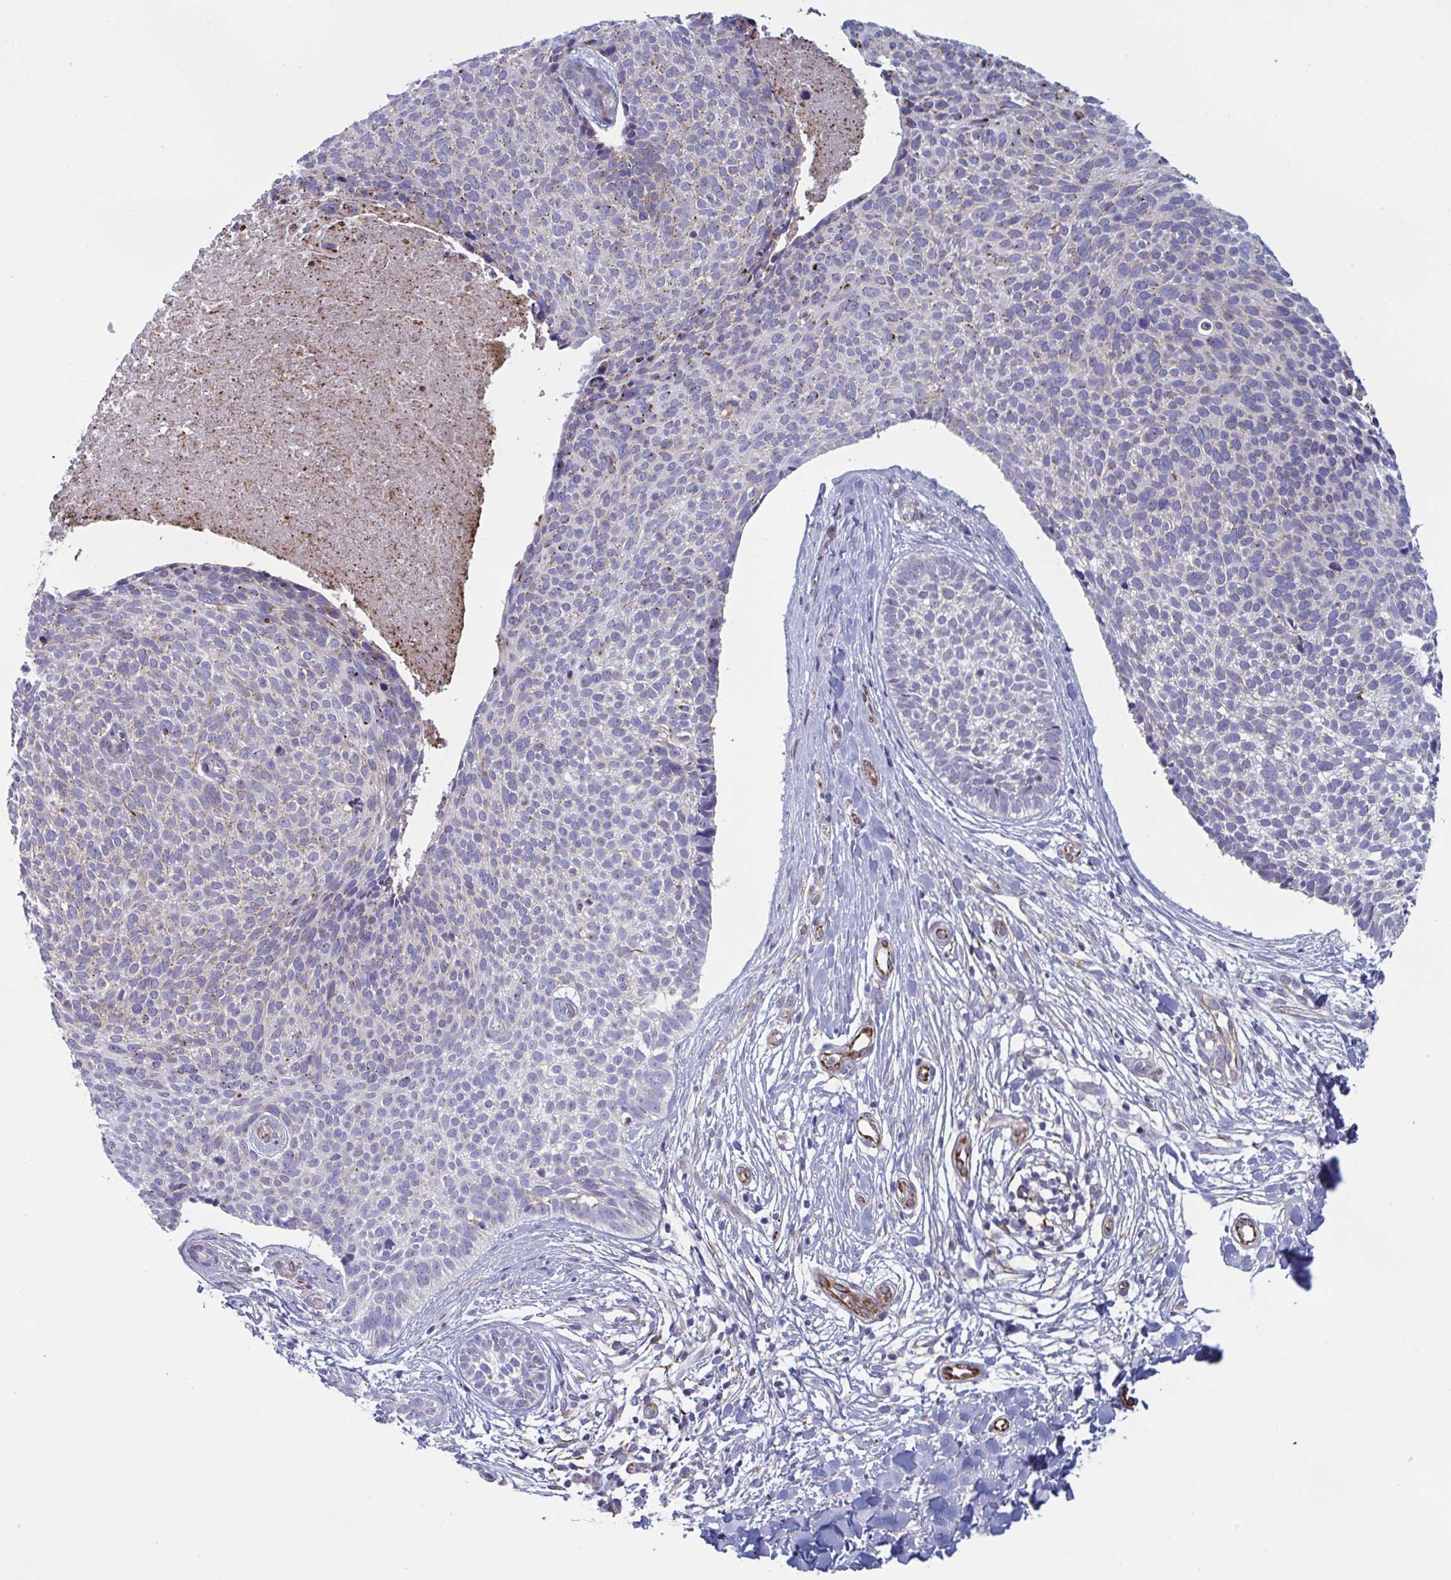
{"staining": {"intensity": "weak", "quantity": "<25%", "location": "cytoplasmic/membranous"}, "tissue": "skin cancer", "cell_type": "Tumor cells", "image_type": "cancer", "snomed": [{"axis": "morphology", "description": "Basal cell carcinoma"}, {"axis": "topography", "description": "Skin"}, {"axis": "topography", "description": "Skin of back"}], "caption": "There is no significant expression in tumor cells of skin cancer (basal cell carcinoma).", "gene": "SLC9A6", "patient": {"sex": "male", "age": 81}}